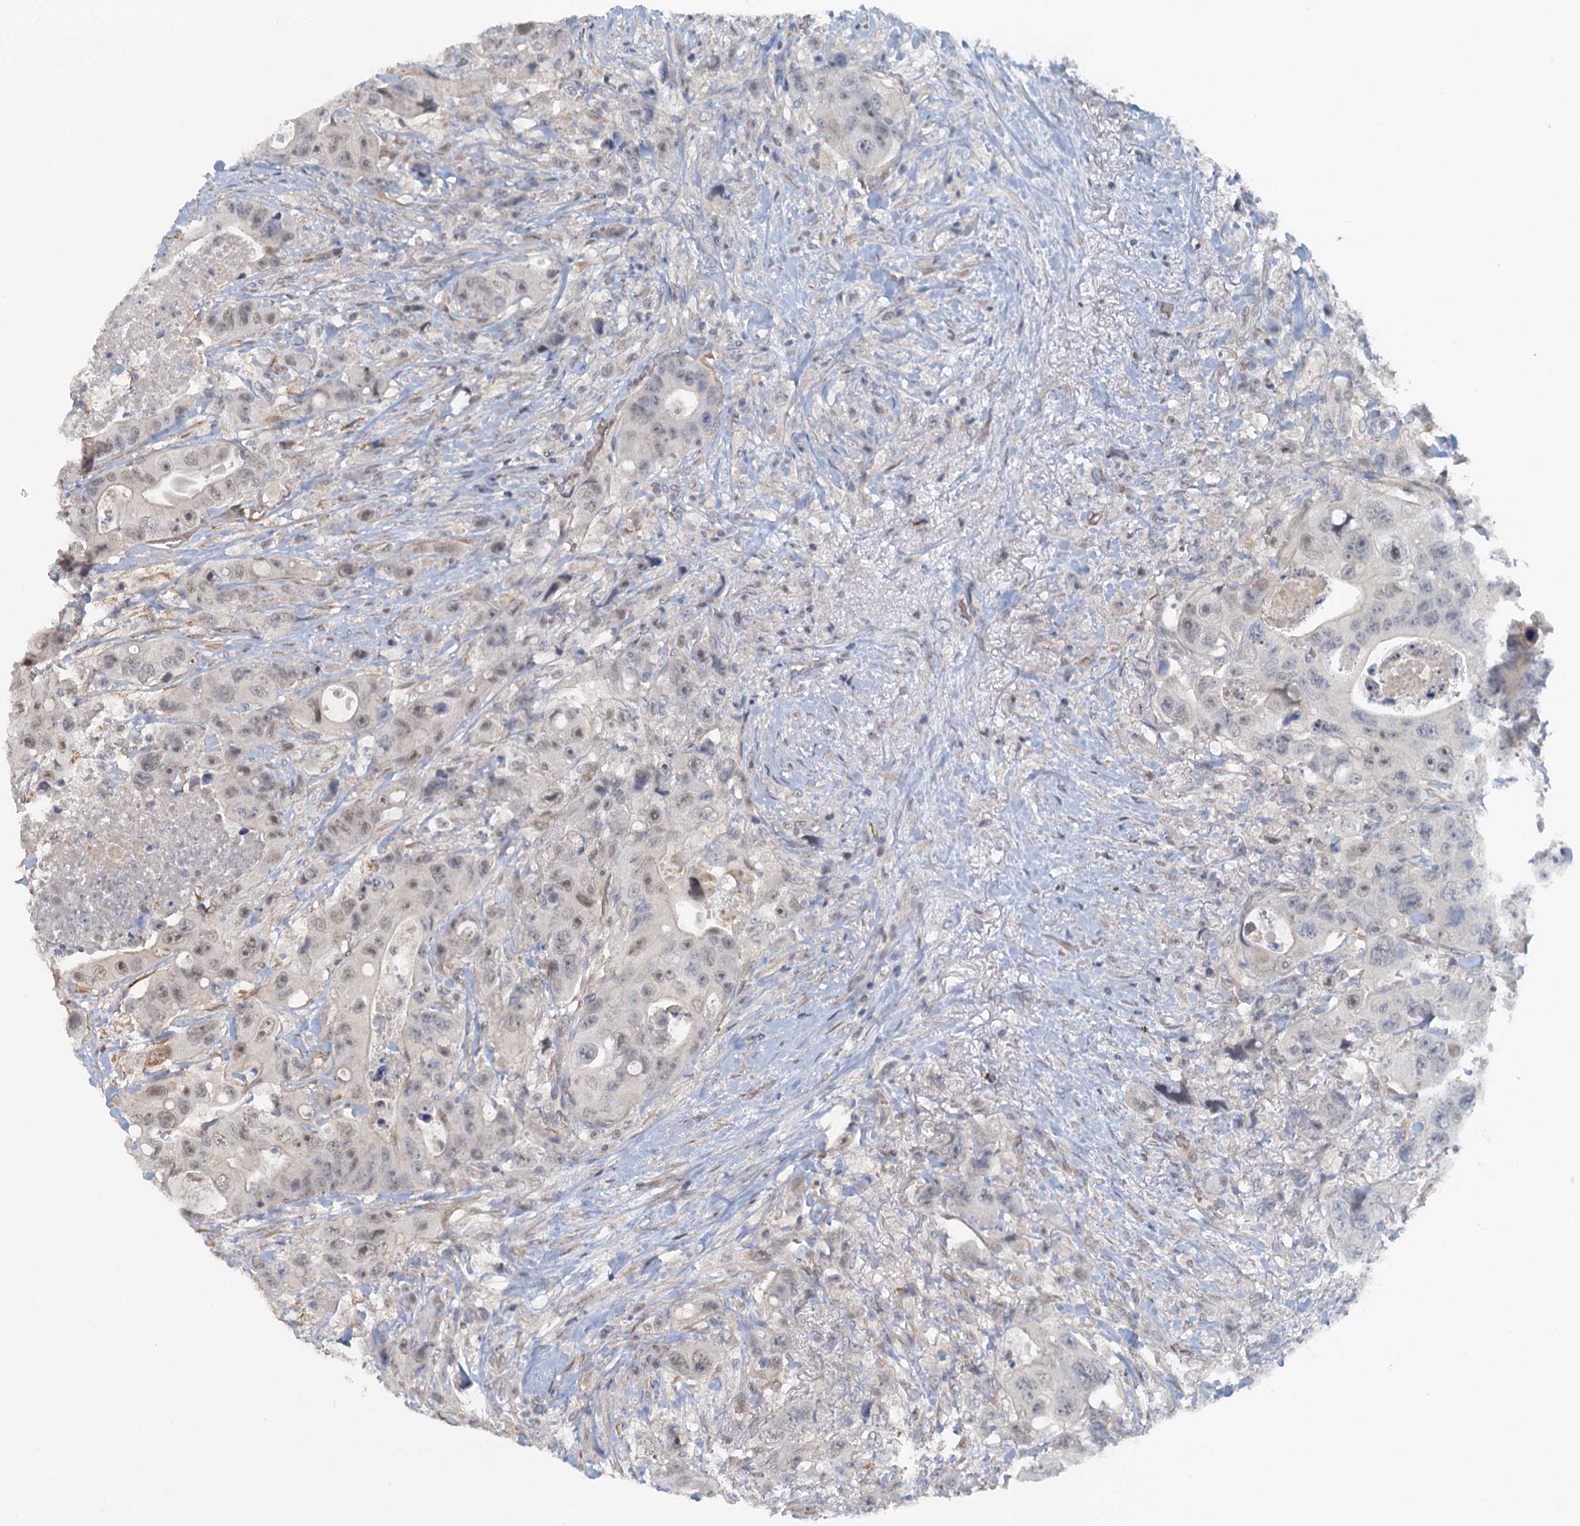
{"staining": {"intensity": "weak", "quantity": "<25%", "location": "nuclear"}, "tissue": "colorectal cancer", "cell_type": "Tumor cells", "image_type": "cancer", "snomed": [{"axis": "morphology", "description": "Adenocarcinoma, NOS"}, {"axis": "topography", "description": "Colon"}], "caption": "The photomicrograph exhibits no staining of tumor cells in colorectal cancer (adenocarcinoma).", "gene": "MYO16", "patient": {"sex": "female", "age": 46}}